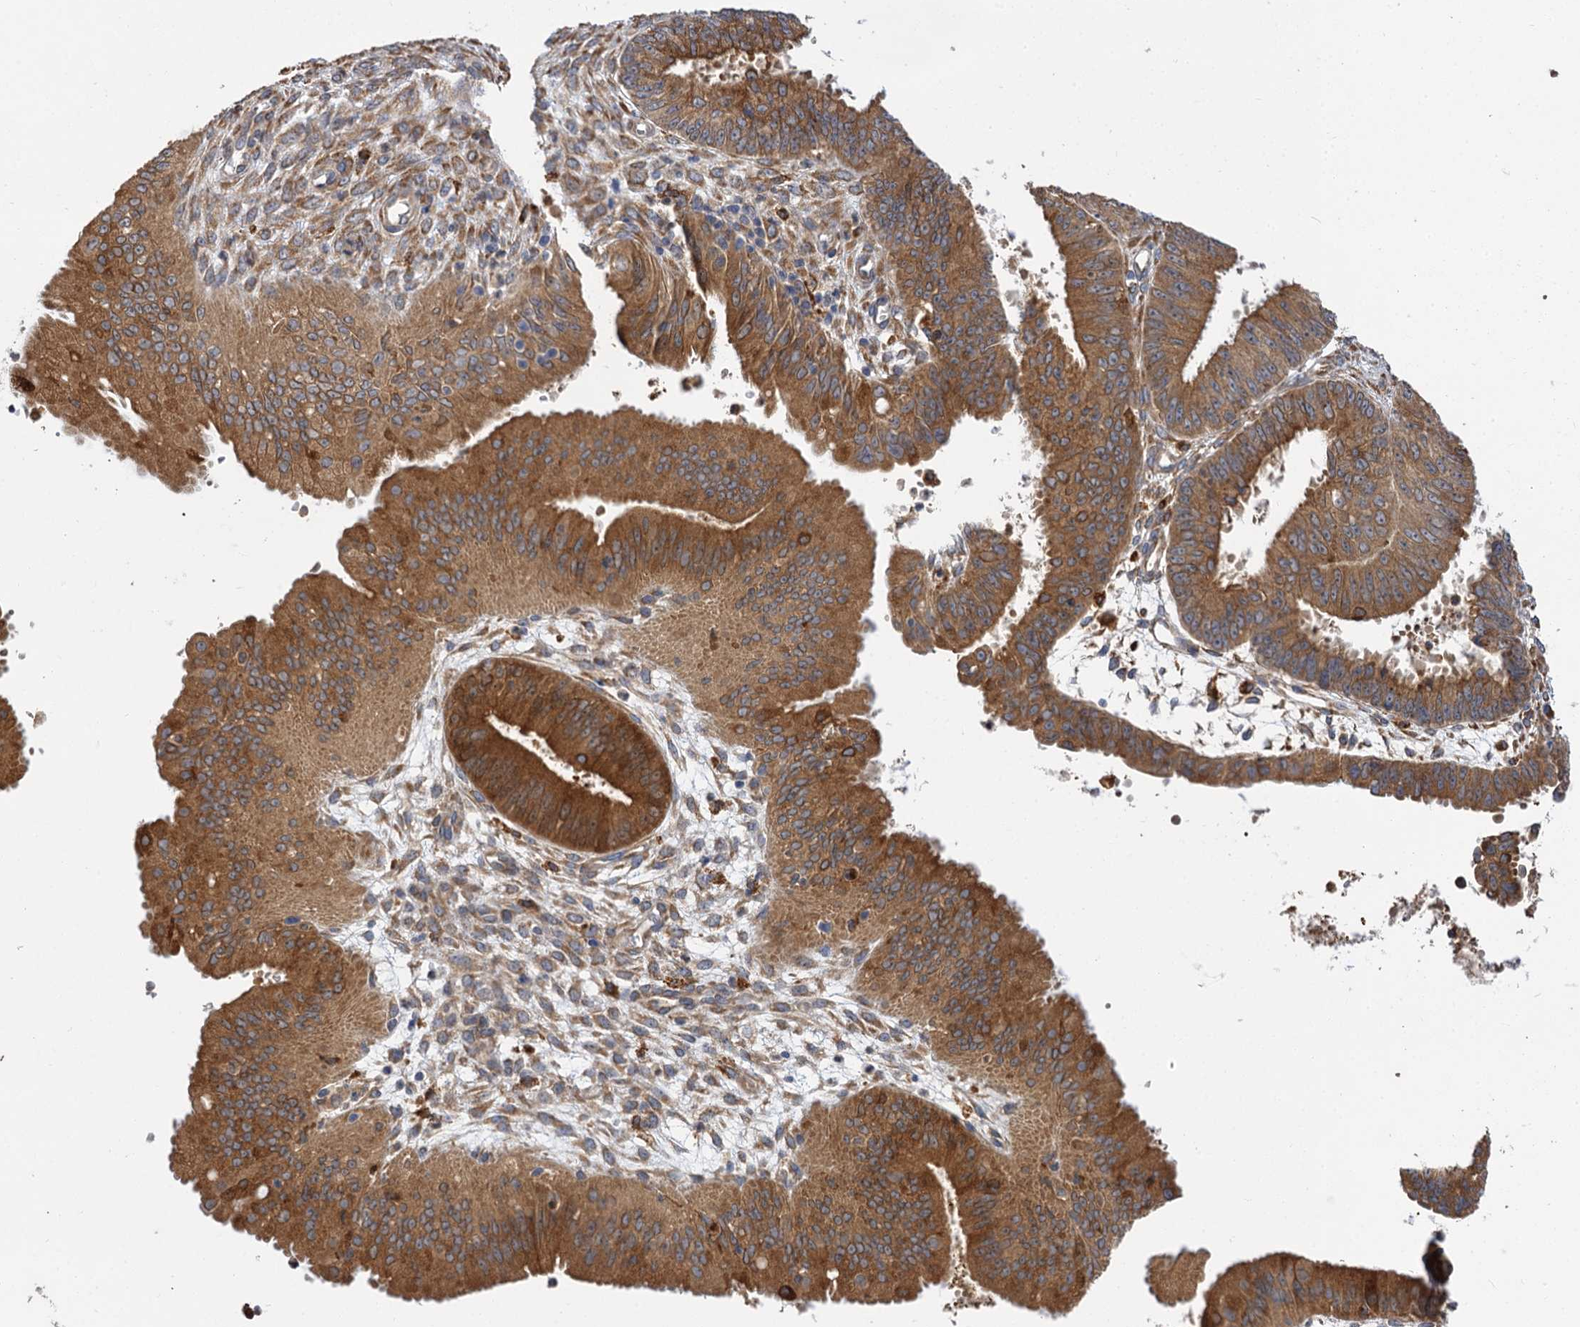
{"staining": {"intensity": "strong", "quantity": ">75%", "location": "cytoplasmic/membranous"}, "tissue": "ovarian cancer", "cell_type": "Tumor cells", "image_type": "cancer", "snomed": [{"axis": "morphology", "description": "Carcinoma, endometroid"}, {"axis": "topography", "description": "Appendix"}, {"axis": "topography", "description": "Ovary"}], "caption": "Ovarian cancer tissue shows strong cytoplasmic/membranous positivity in about >75% of tumor cells", "gene": "PPIP5K2", "patient": {"sex": "female", "age": 42}}